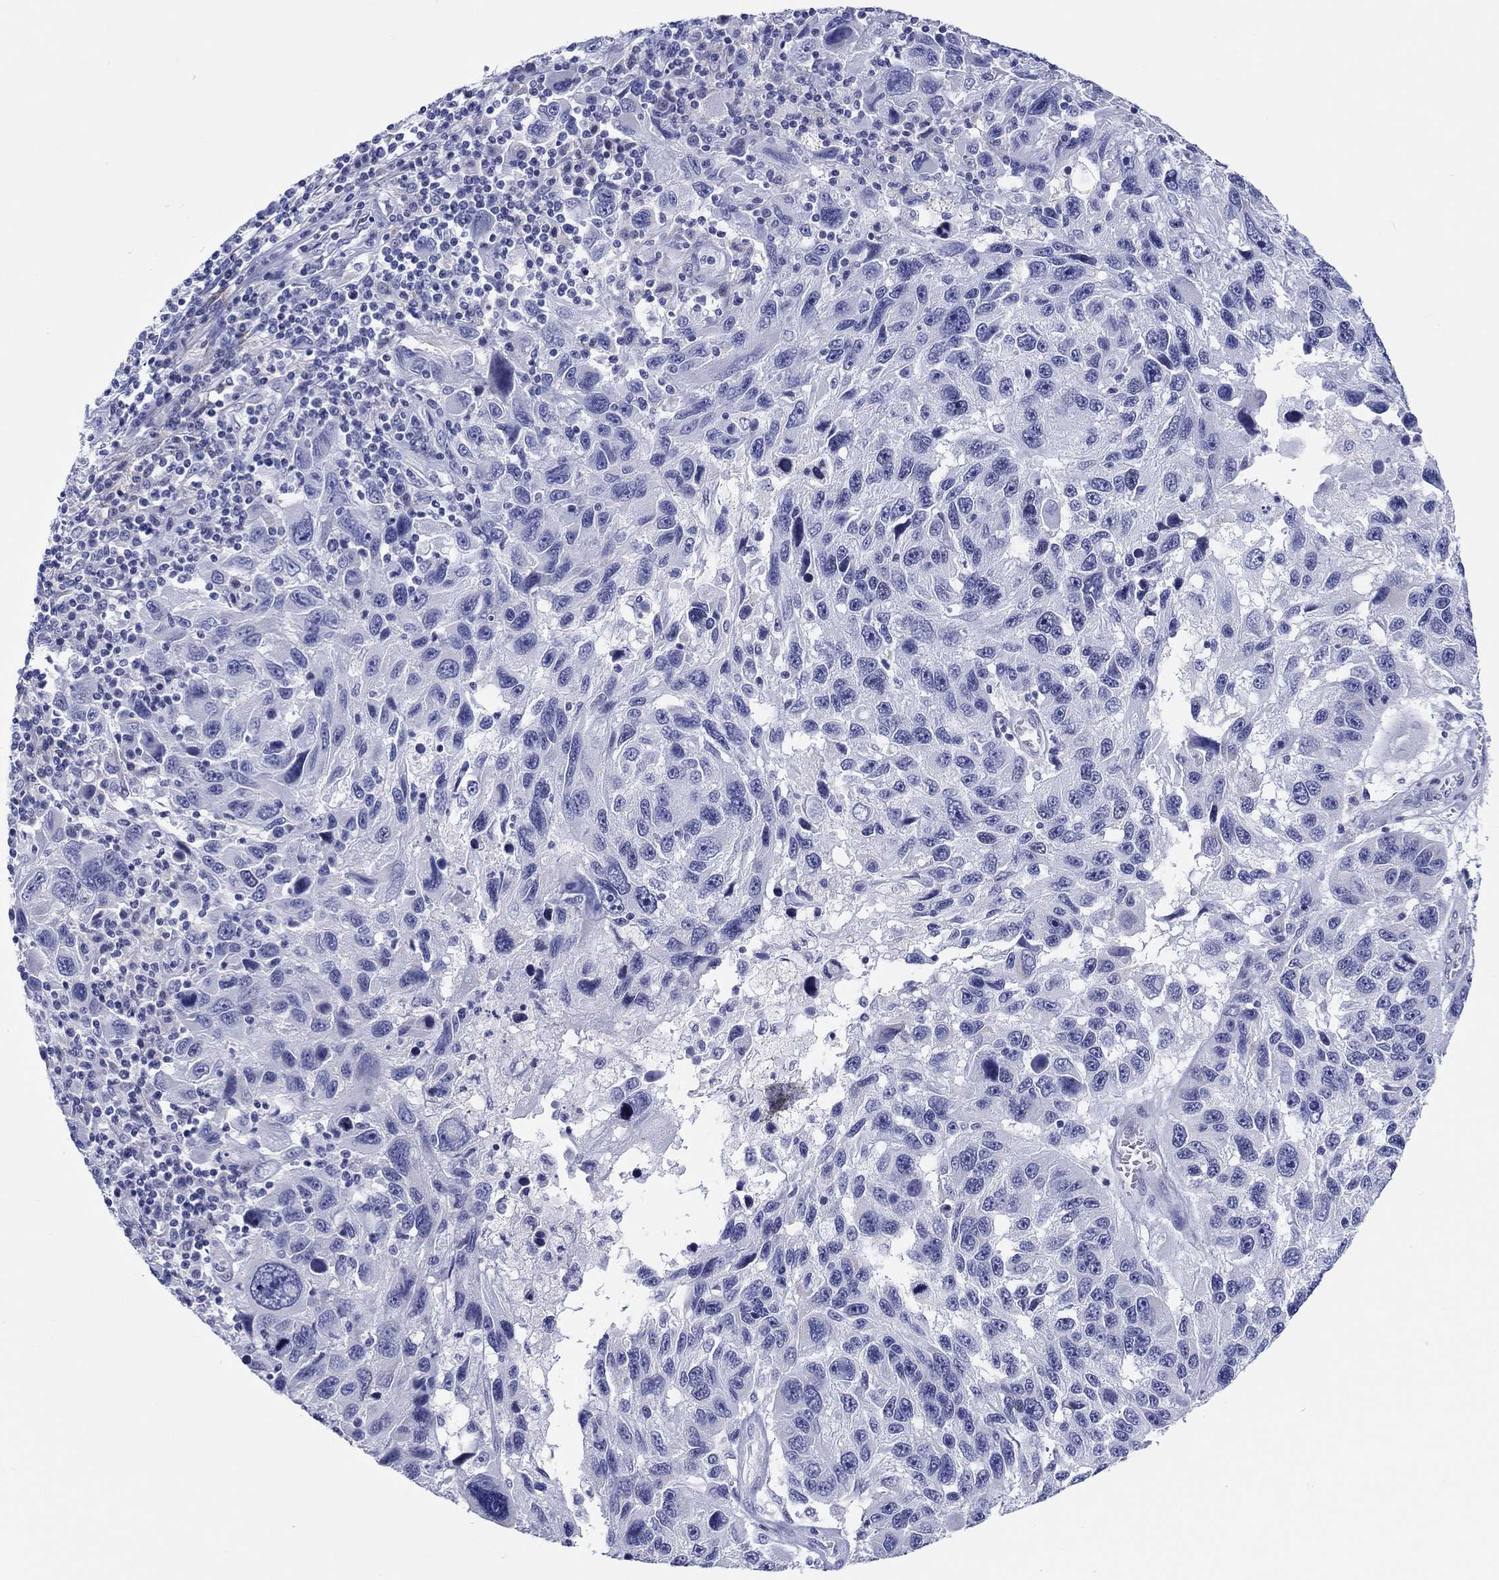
{"staining": {"intensity": "negative", "quantity": "none", "location": "none"}, "tissue": "melanoma", "cell_type": "Tumor cells", "image_type": "cancer", "snomed": [{"axis": "morphology", "description": "Malignant melanoma, NOS"}, {"axis": "topography", "description": "Skin"}], "caption": "Tumor cells are negative for protein expression in human melanoma.", "gene": "H1-1", "patient": {"sex": "male", "age": 53}}